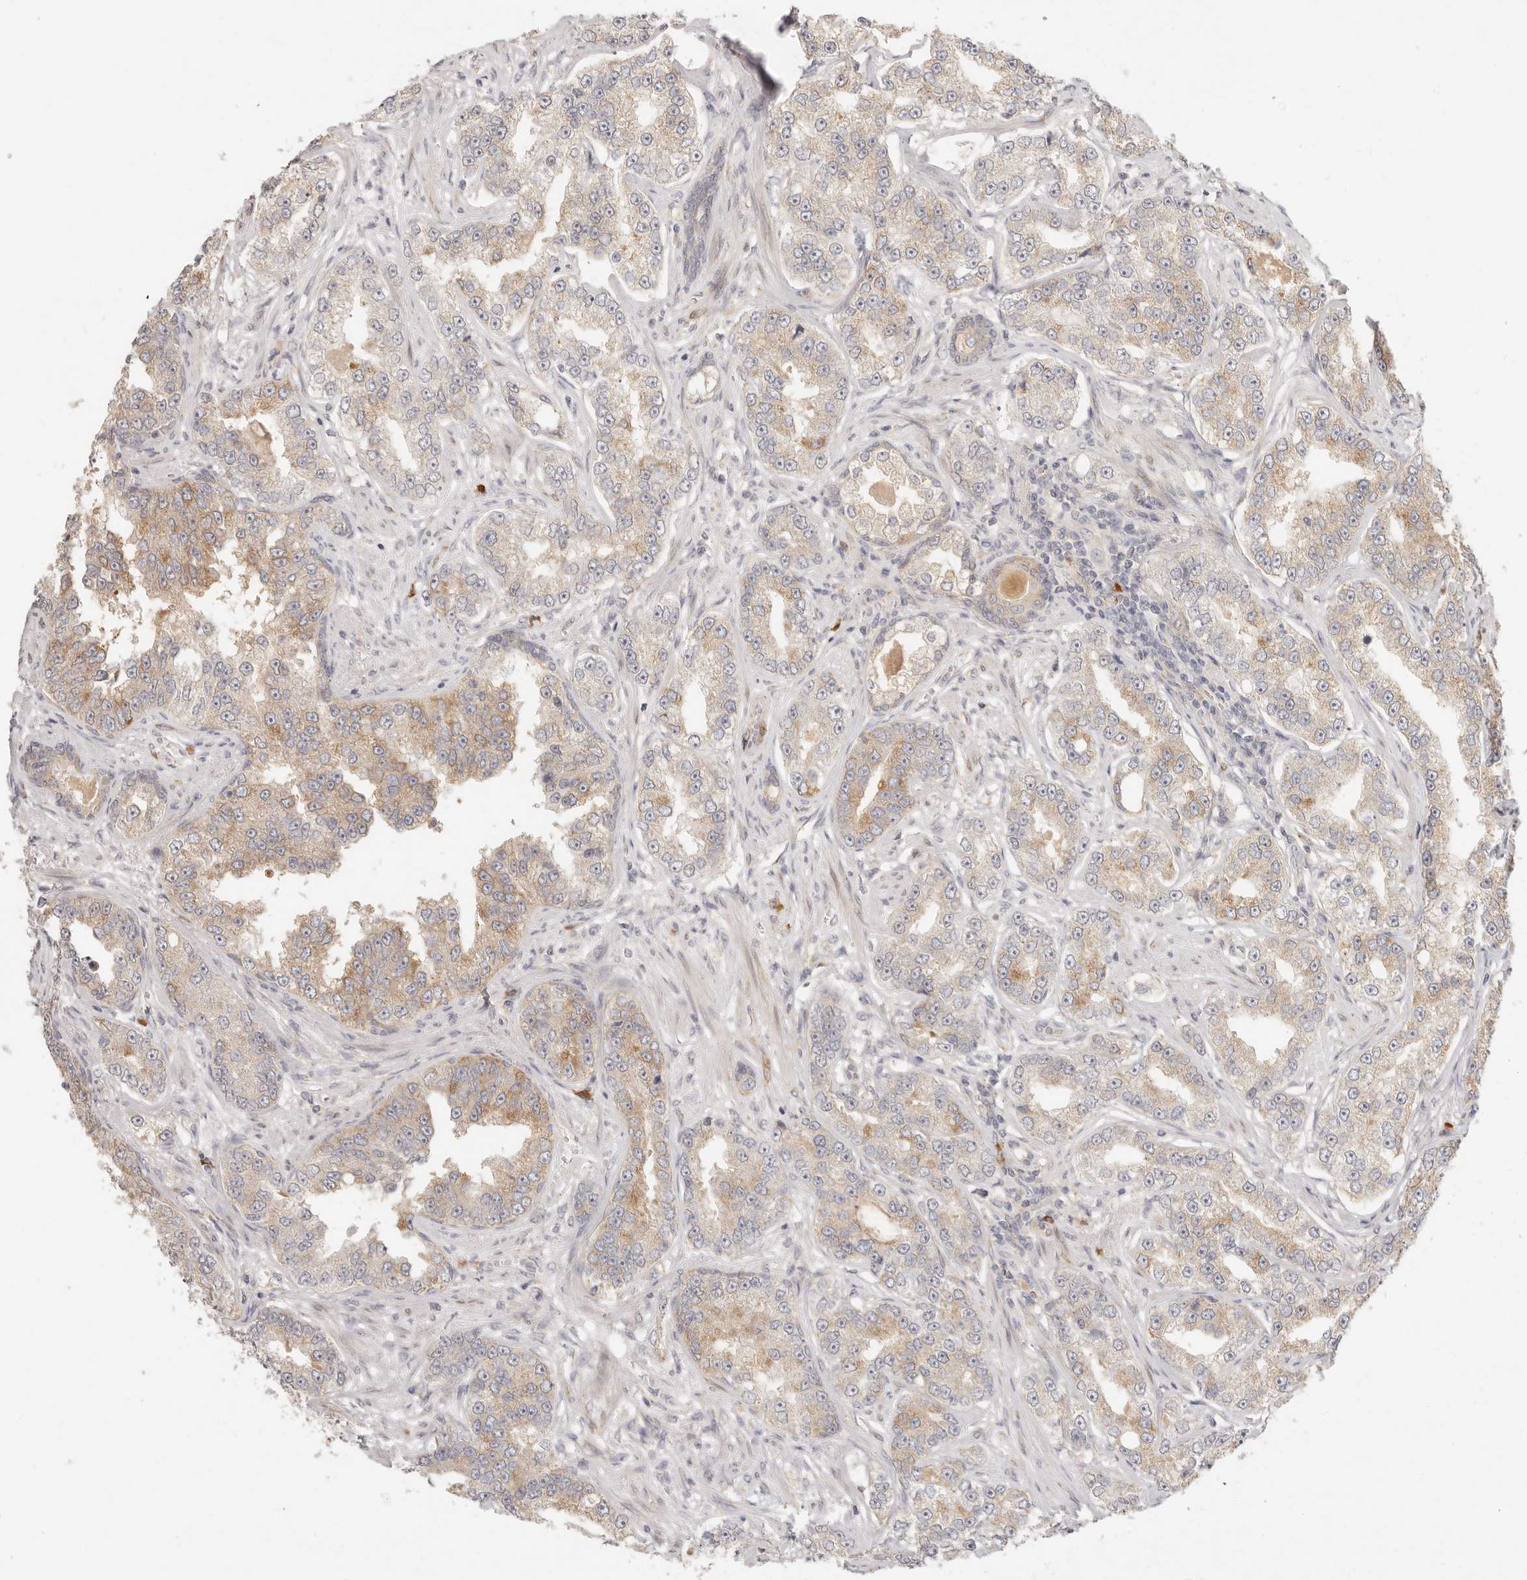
{"staining": {"intensity": "weak", "quantity": ">75%", "location": "cytoplasmic/membranous"}, "tissue": "prostate cancer", "cell_type": "Tumor cells", "image_type": "cancer", "snomed": [{"axis": "morphology", "description": "Normal tissue, NOS"}, {"axis": "morphology", "description": "Adenocarcinoma, High grade"}, {"axis": "topography", "description": "Prostate"}], "caption": "Human adenocarcinoma (high-grade) (prostate) stained with a protein marker displays weak staining in tumor cells.", "gene": "PABPC4", "patient": {"sex": "male", "age": 83}}